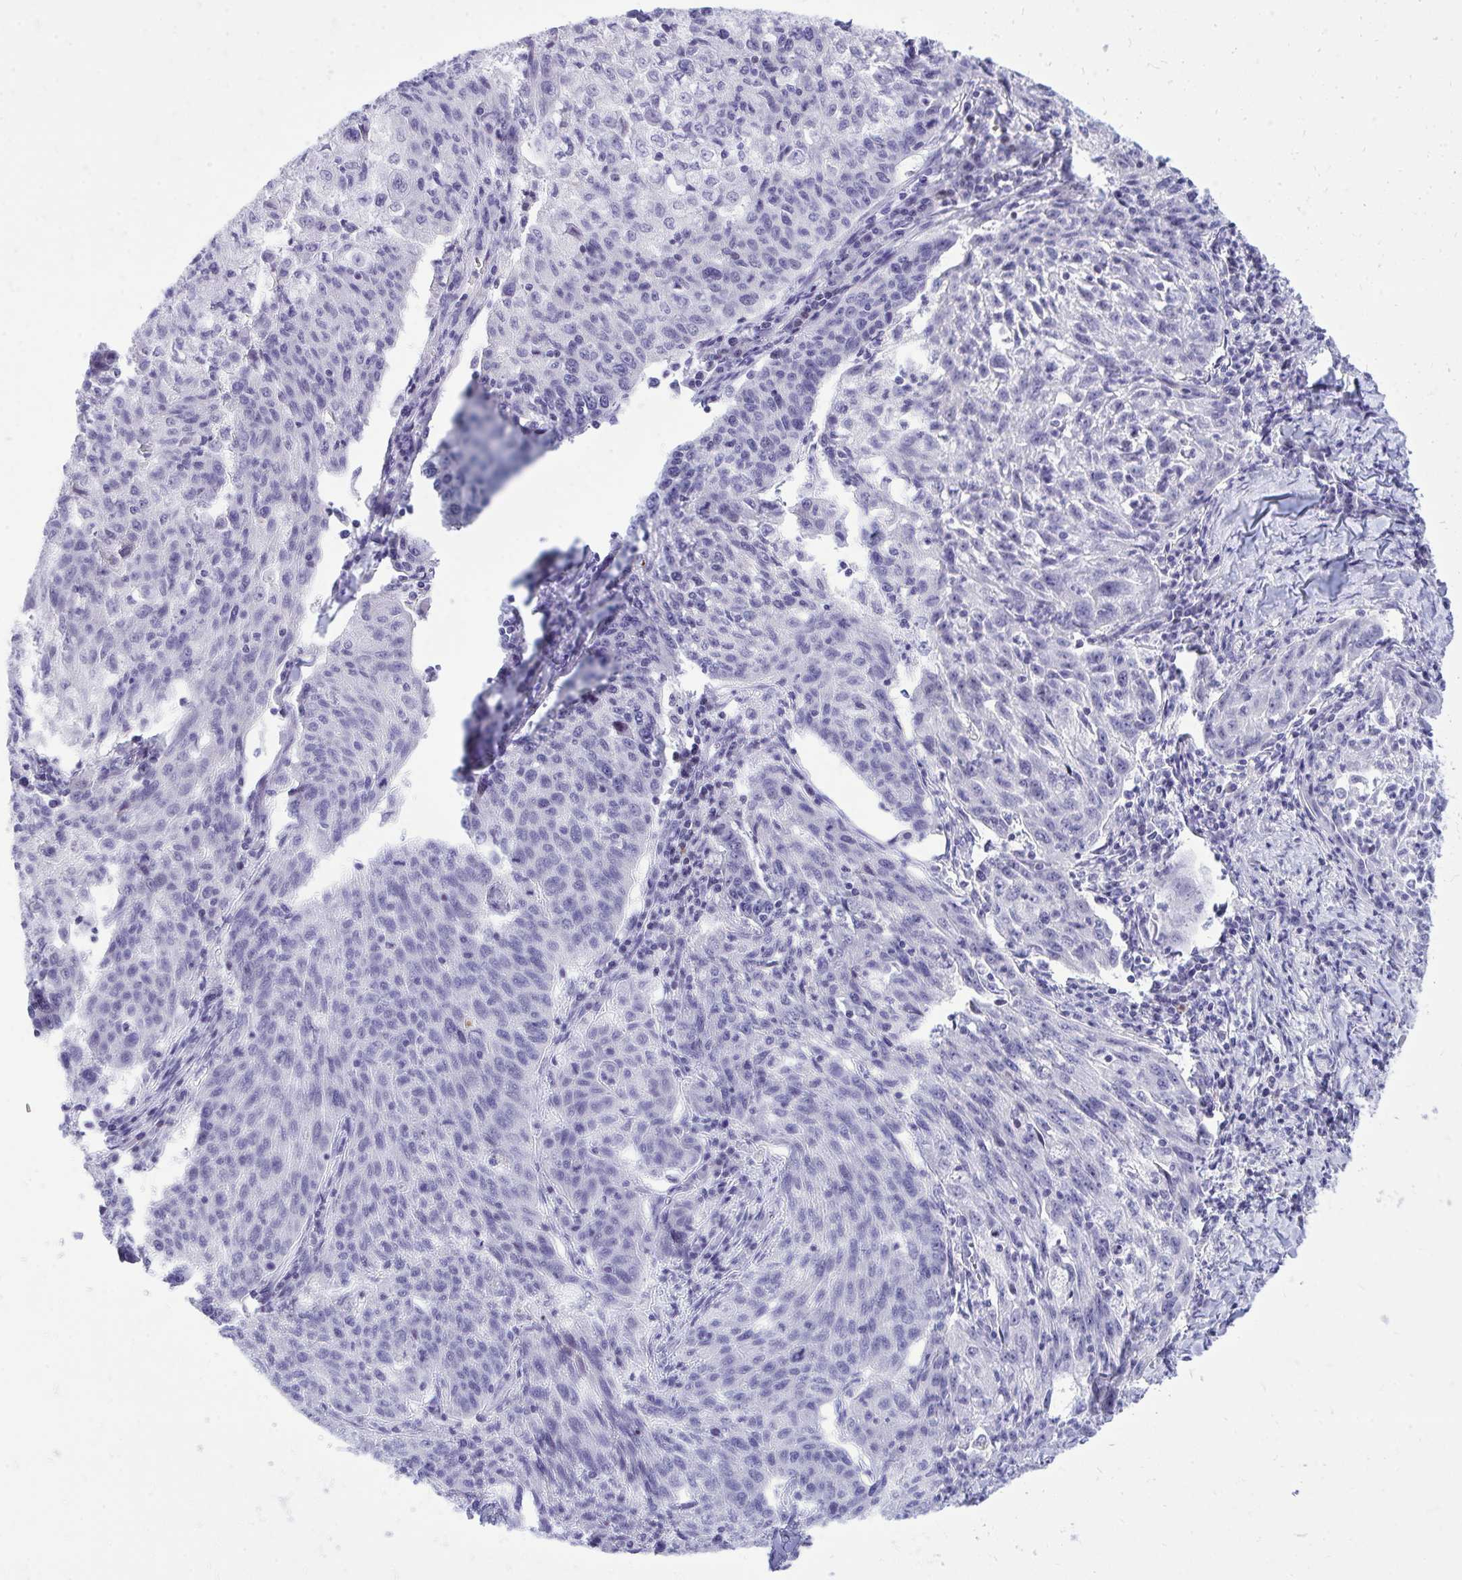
{"staining": {"intensity": "negative", "quantity": "none", "location": "none"}, "tissue": "lung cancer", "cell_type": "Tumor cells", "image_type": "cancer", "snomed": [{"axis": "morphology", "description": "Squamous cell carcinoma, NOS"}, {"axis": "morphology", "description": "Squamous cell carcinoma, metastatic, NOS"}, {"axis": "topography", "description": "Bronchus"}, {"axis": "topography", "description": "Lung"}], "caption": "IHC histopathology image of neoplastic tissue: human lung cancer (squamous cell carcinoma) stained with DAB demonstrates no significant protein staining in tumor cells.", "gene": "GABRA1", "patient": {"sex": "male", "age": 62}}